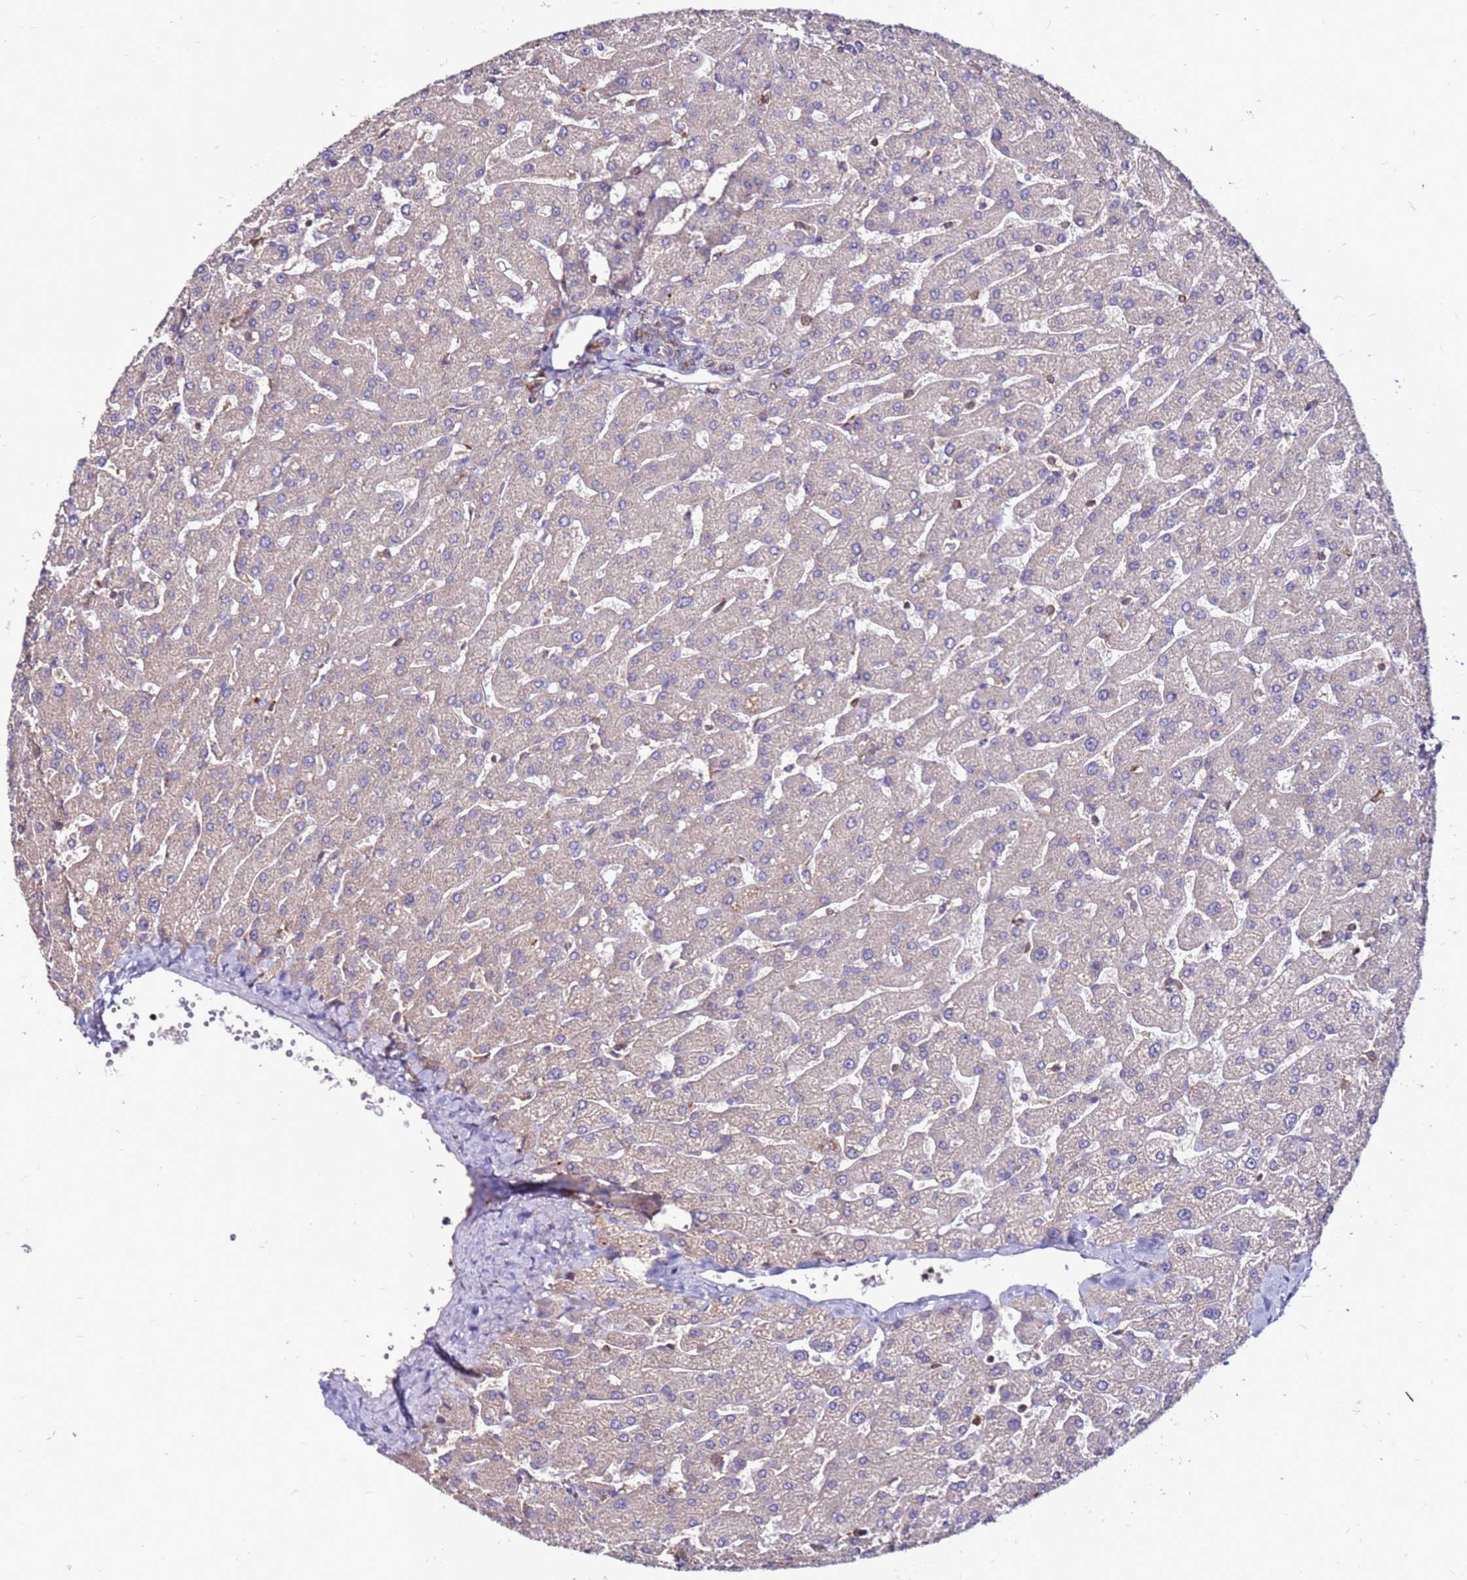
{"staining": {"intensity": "weak", "quantity": ">75%", "location": "cytoplasmic/membranous"}, "tissue": "liver", "cell_type": "Cholangiocytes", "image_type": "normal", "snomed": [{"axis": "morphology", "description": "Normal tissue, NOS"}, {"axis": "topography", "description": "Liver"}], "caption": "Immunohistochemical staining of unremarkable liver shows weak cytoplasmic/membranous protein staining in about >75% of cholangiocytes. (DAB = brown stain, brightfield microscopy at high magnification).", "gene": "NRN1L", "patient": {"sex": "male", "age": 55}}